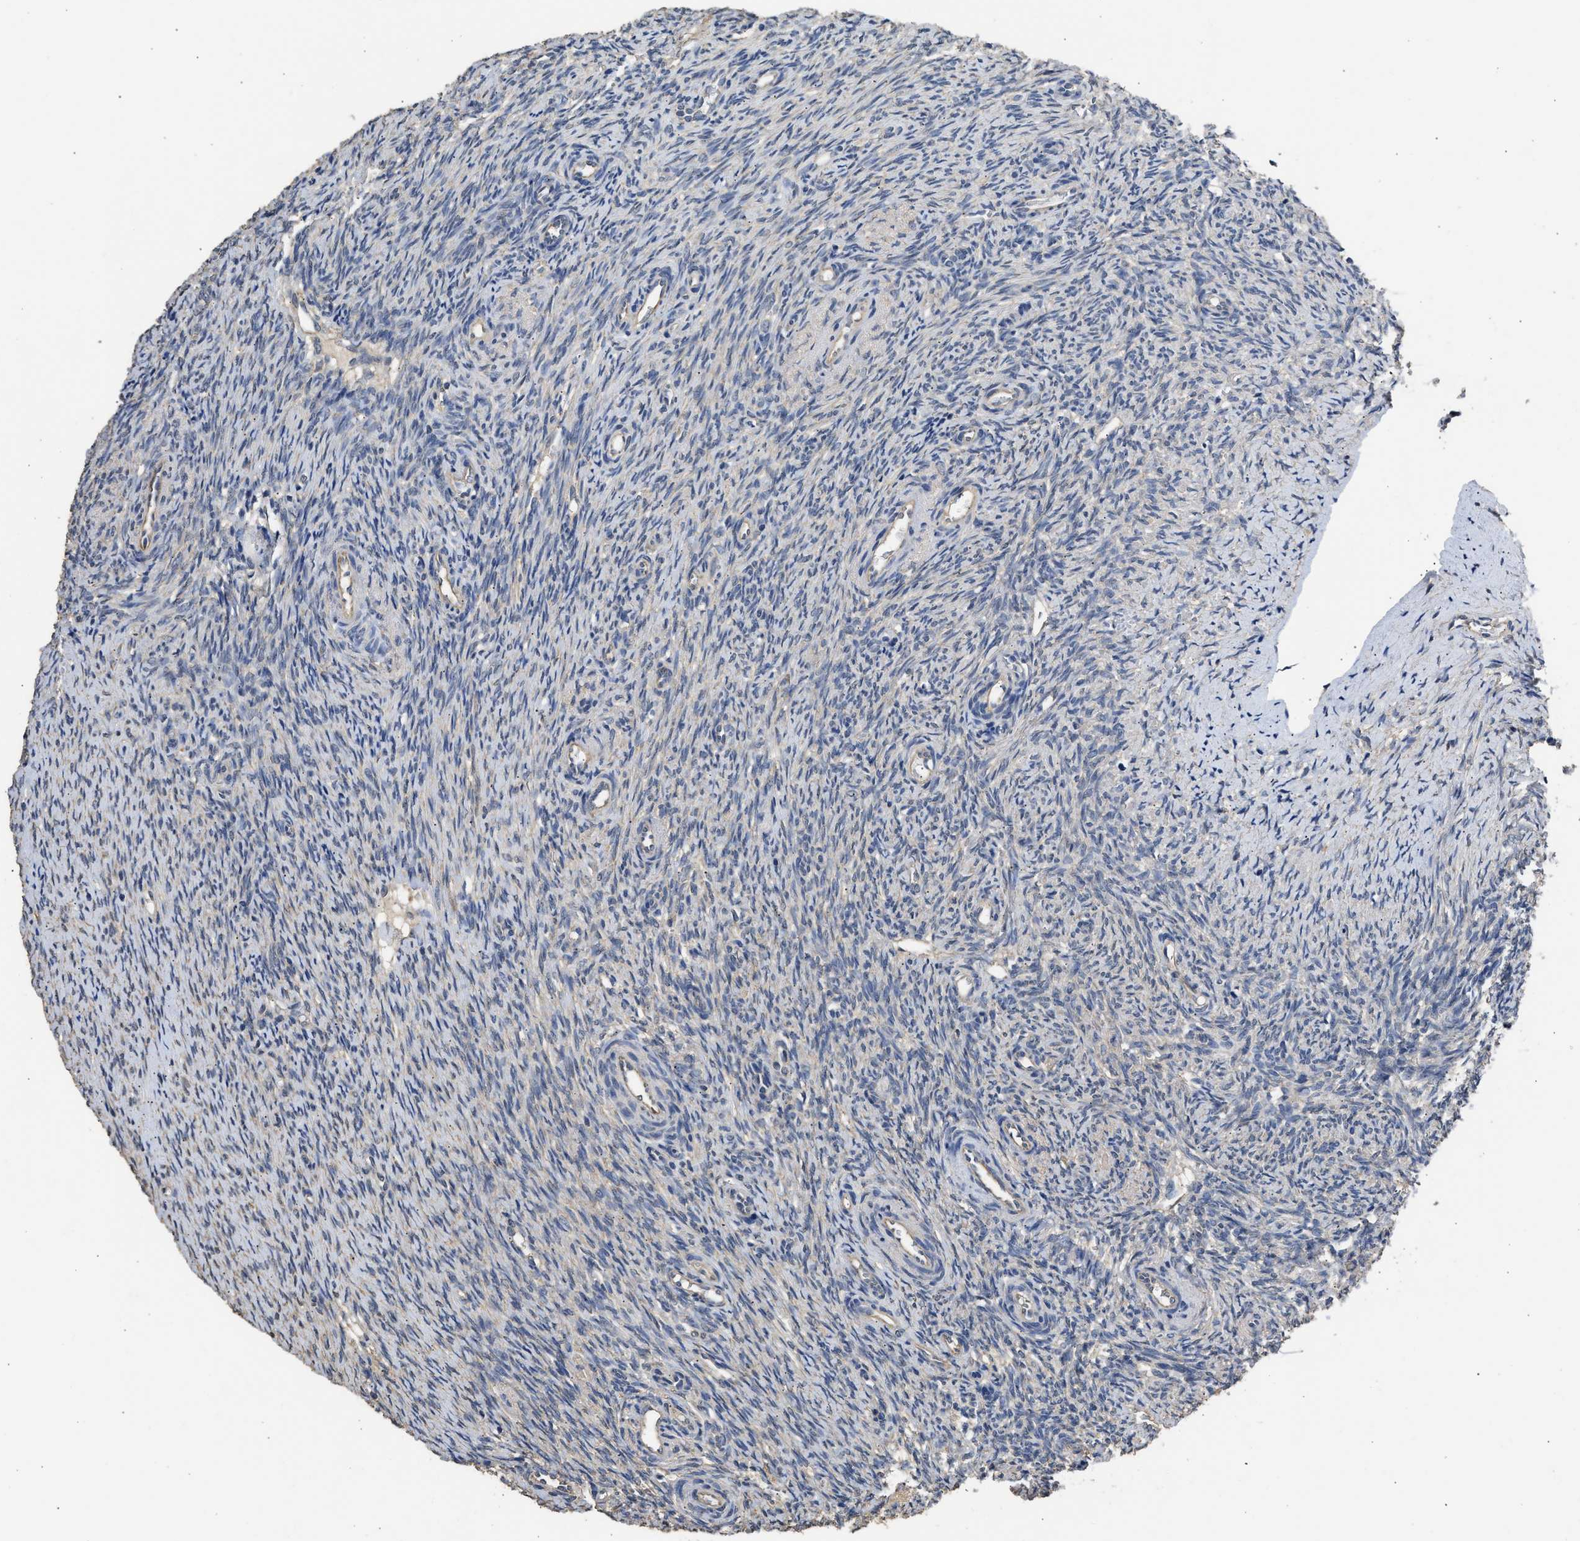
{"staining": {"intensity": "weak", "quantity": "<25%", "location": "cytoplasmic/membranous"}, "tissue": "ovary", "cell_type": "Ovarian stroma cells", "image_type": "normal", "snomed": [{"axis": "morphology", "description": "Normal tissue, NOS"}, {"axis": "topography", "description": "Ovary"}], "caption": "A high-resolution photomicrograph shows immunohistochemistry (IHC) staining of normal ovary, which shows no significant staining in ovarian stroma cells.", "gene": "SPINT2", "patient": {"sex": "female", "age": 41}}